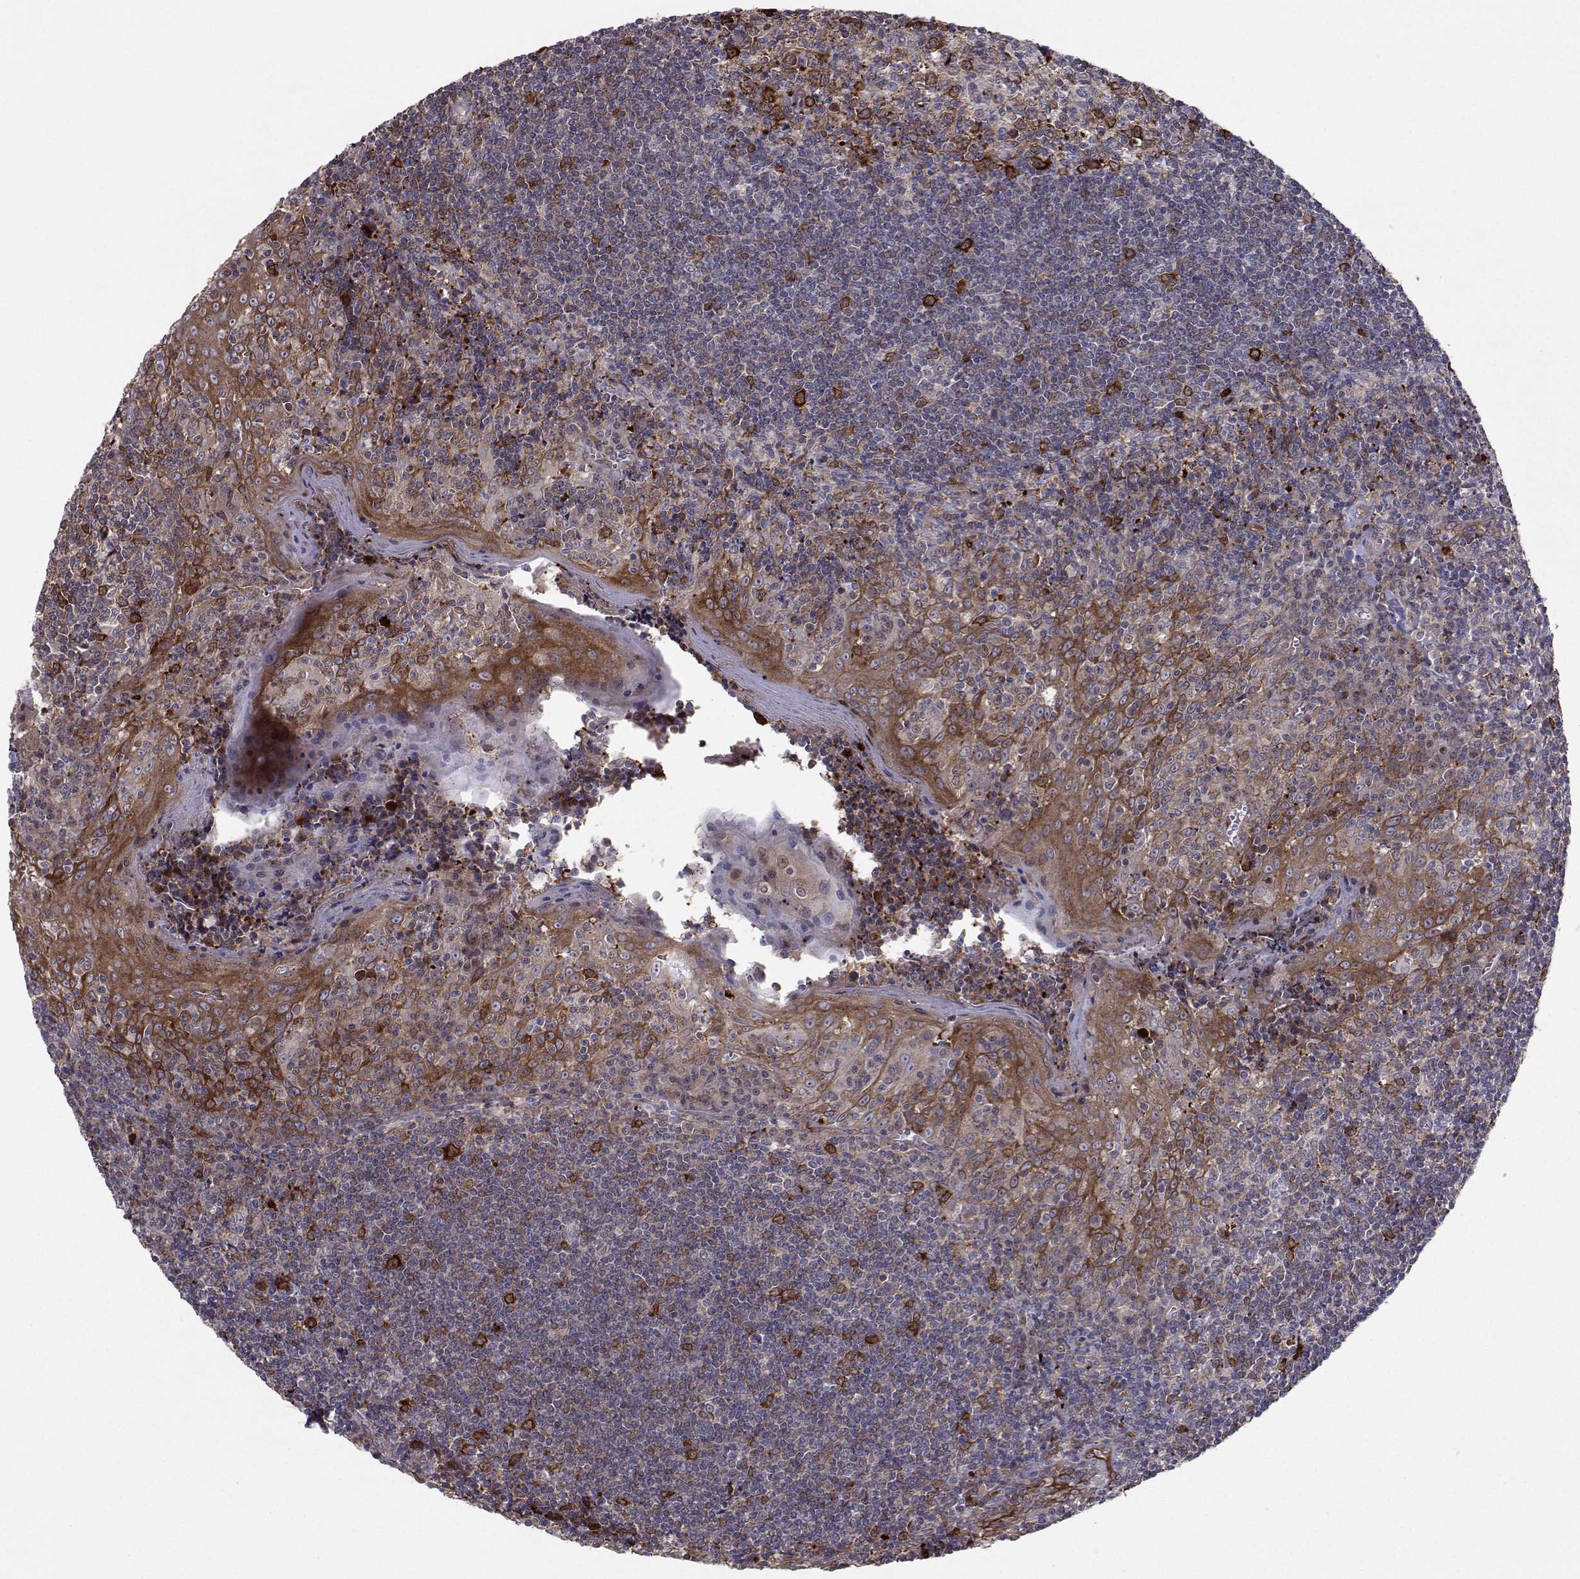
{"staining": {"intensity": "strong", "quantity": "25%-75%", "location": "cytoplasmic/membranous"}, "tissue": "tonsil", "cell_type": "Germinal center cells", "image_type": "normal", "snomed": [{"axis": "morphology", "description": "Normal tissue, NOS"}, {"axis": "topography", "description": "Tonsil"}], "caption": "Strong cytoplasmic/membranous expression for a protein is present in about 25%-75% of germinal center cells of benign tonsil using immunohistochemistry.", "gene": "HSP90AB1", "patient": {"sex": "male", "age": 33}}